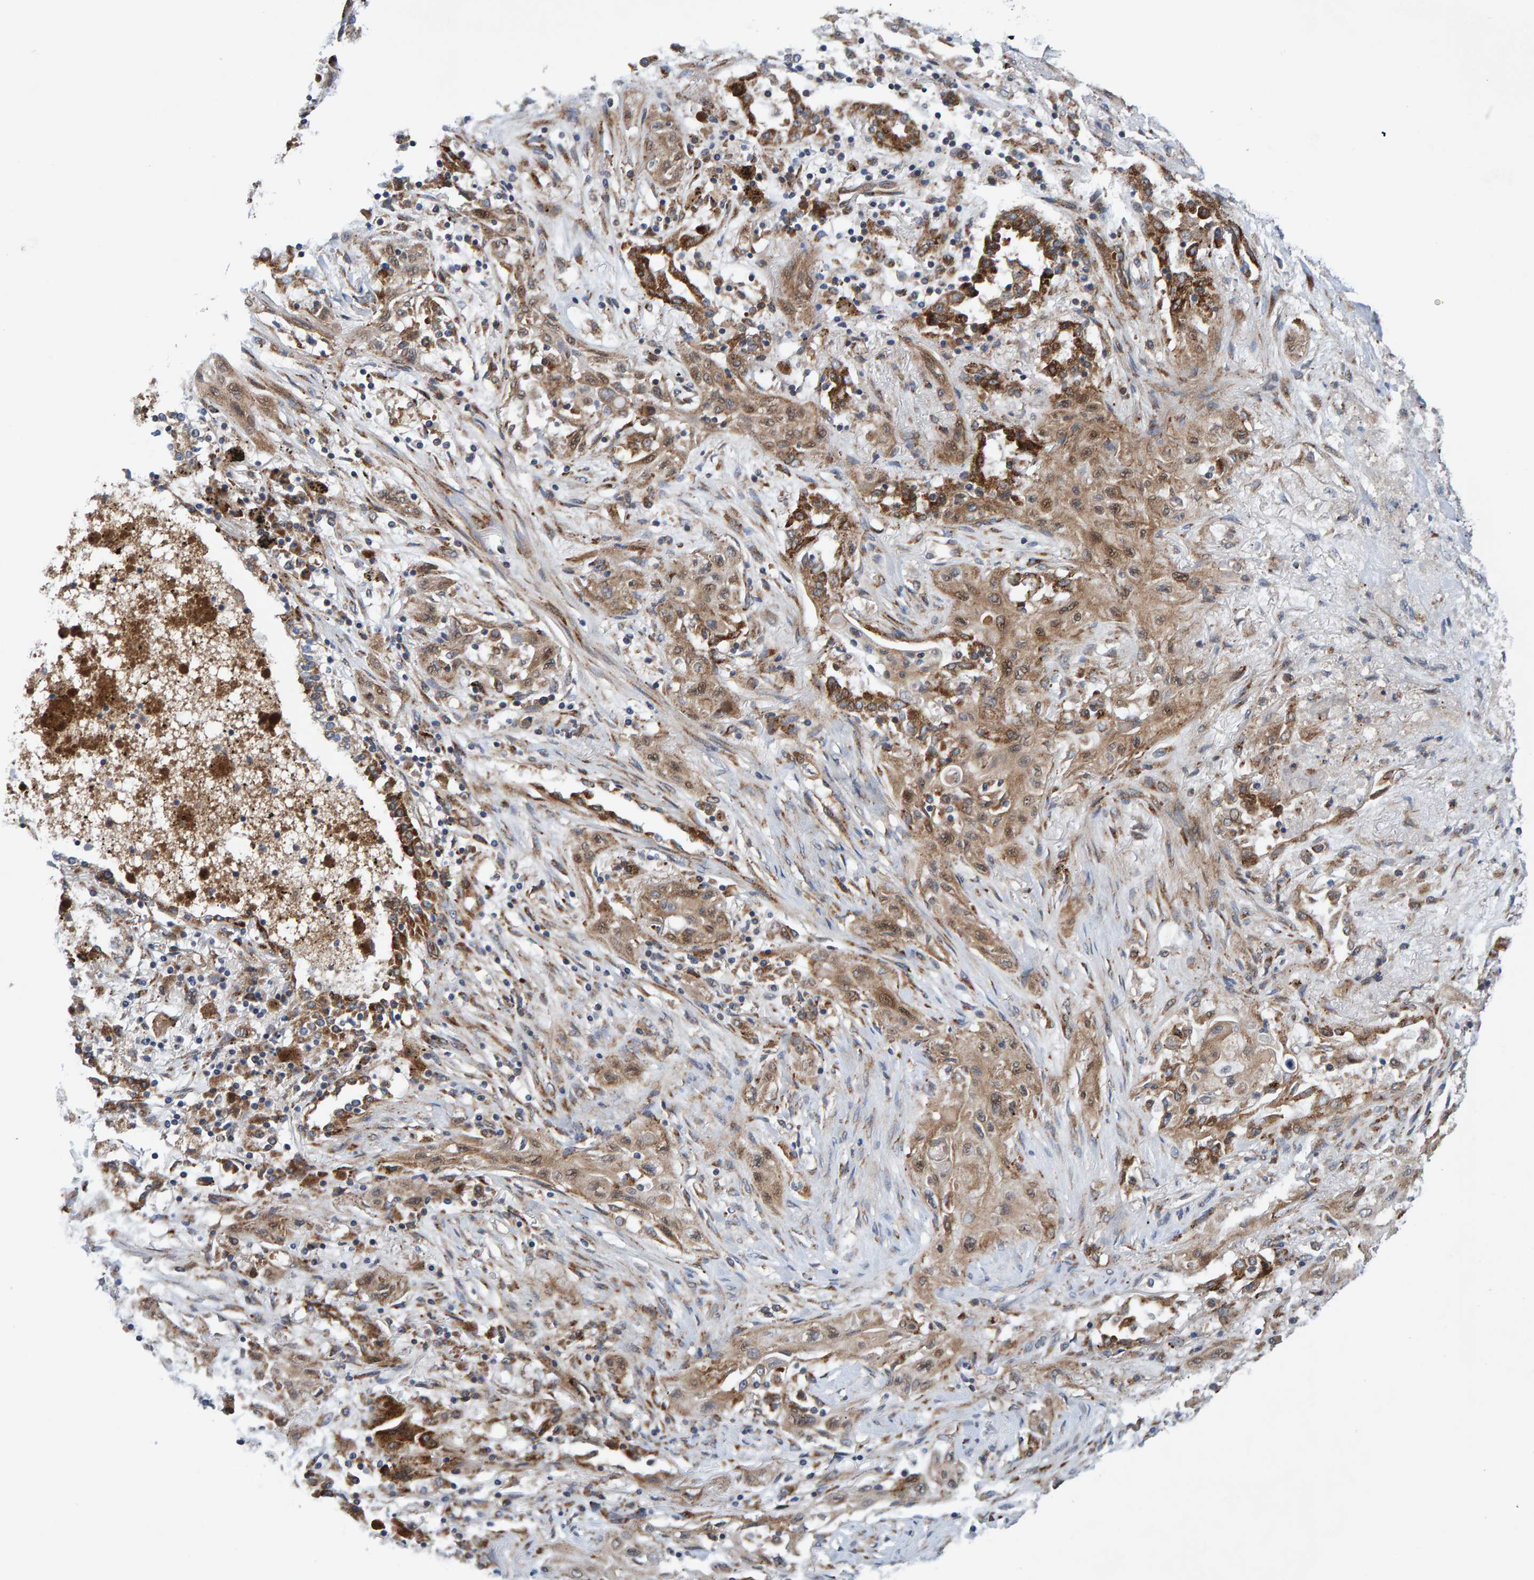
{"staining": {"intensity": "moderate", "quantity": ">75%", "location": "cytoplasmic/membranous"}, "tissue": "lung cancer", "cell_type": "Tumor cells", "image_type": "cancer", "snomed": [{"axis": "morphology", "description": "Squamous cell carcinoma, NOS"}, {"axis": "topography", "description": "Lung"}], "caption": "Protein expression by immunohistochemistry exhibits moderate cytoplasmic/membranous expression in approximately >75% of tumor cells in lung cancer (squamous cell carcinoma).", "gene": "MFSD6L", "patient": {"sex": "female", "age": 47}}